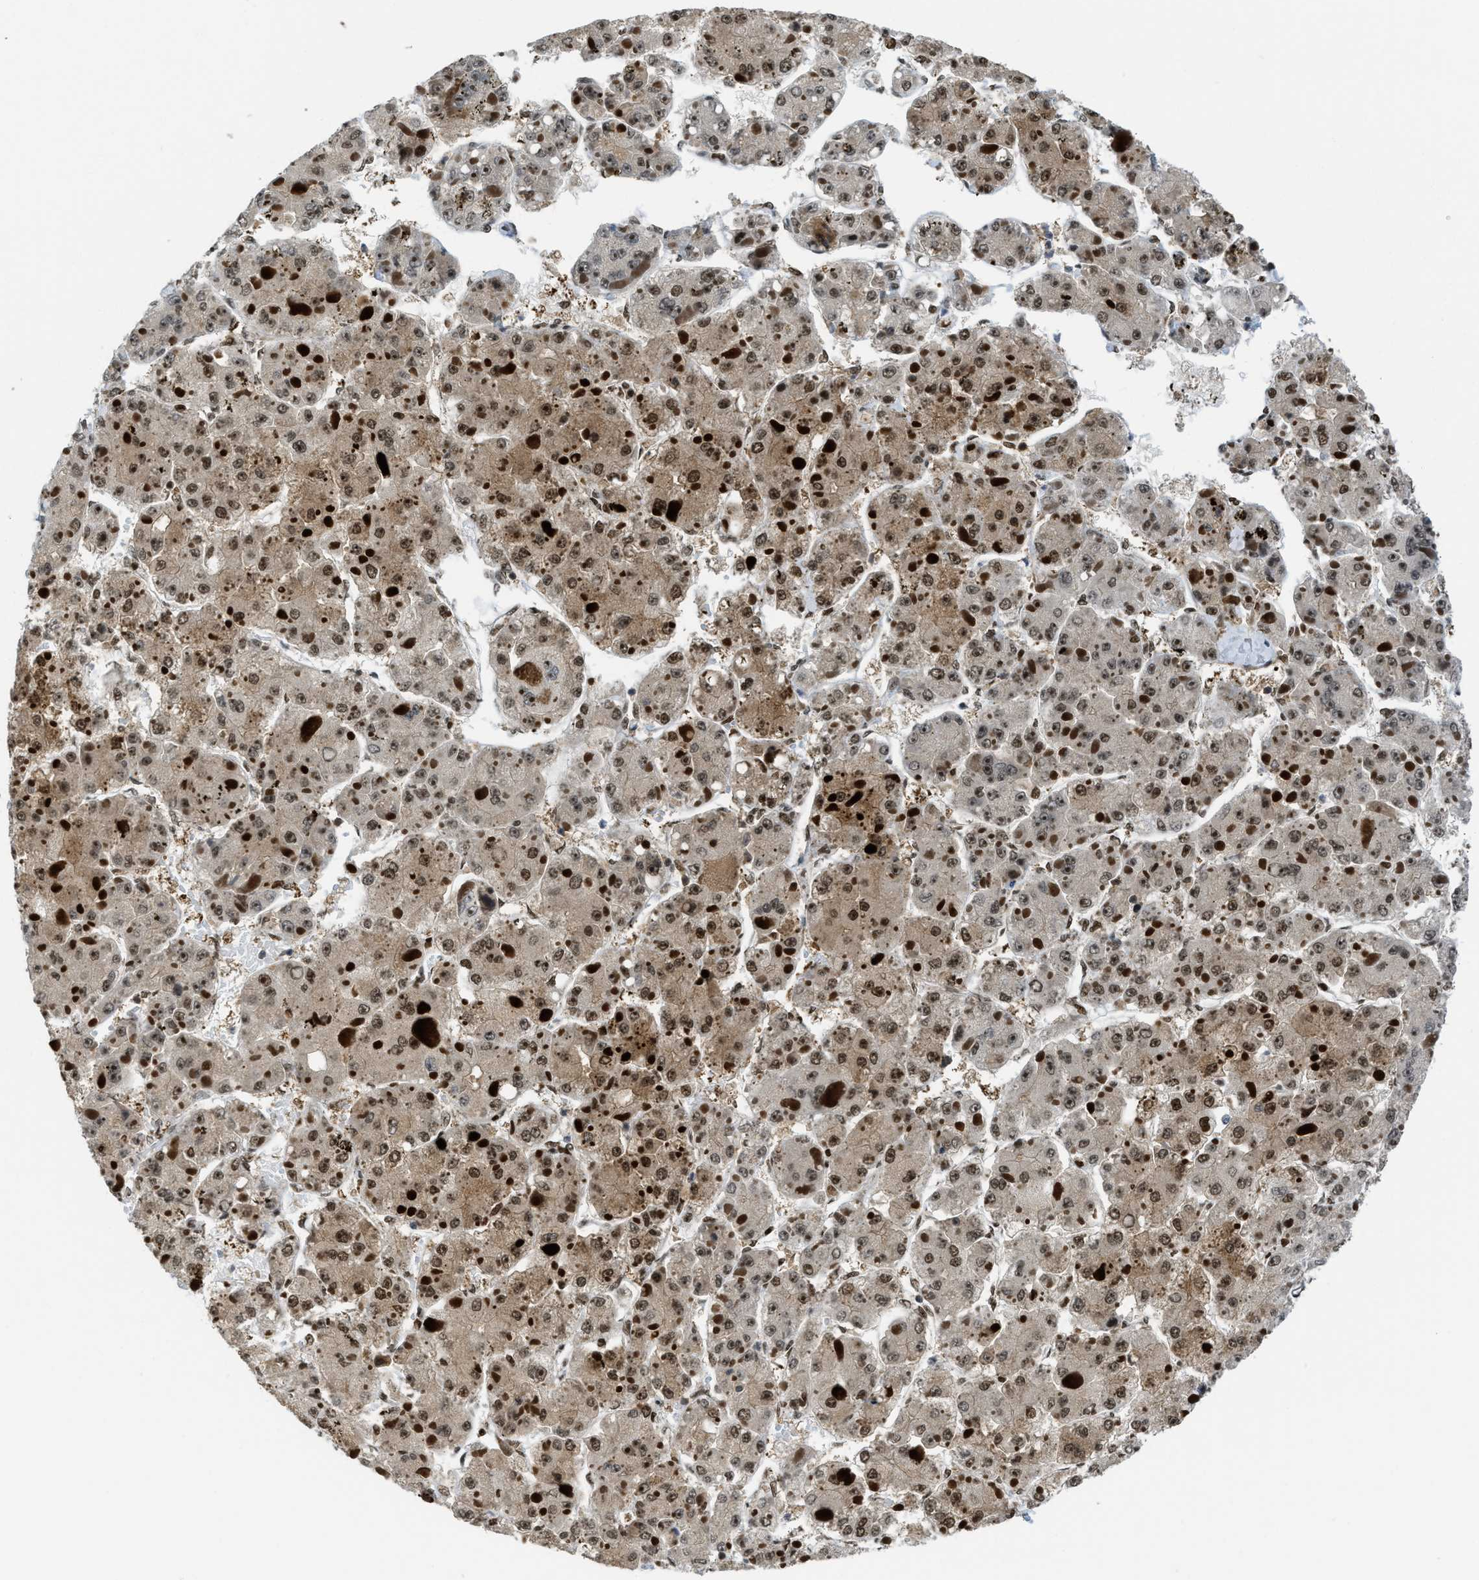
{"staining": {"intensity": "moderate", "quantity": ">75%", "location": "nuclear"}, "tissue": "liver cancer", "cell_type": "Tumor cells", "image_type": "cancer", "snomed": [{"axis": "morphology", "description": "Carcinoma, Hepatocellular, NOS"}, {"axis": "topography", "description": "Liver"}], "caption": "Protein staining demonstrates moderate nuclear expression in about >75% of tumor cells in liver cancer.", "gene": "RFX5", "patient": {"sex": "female", "age": 73}}